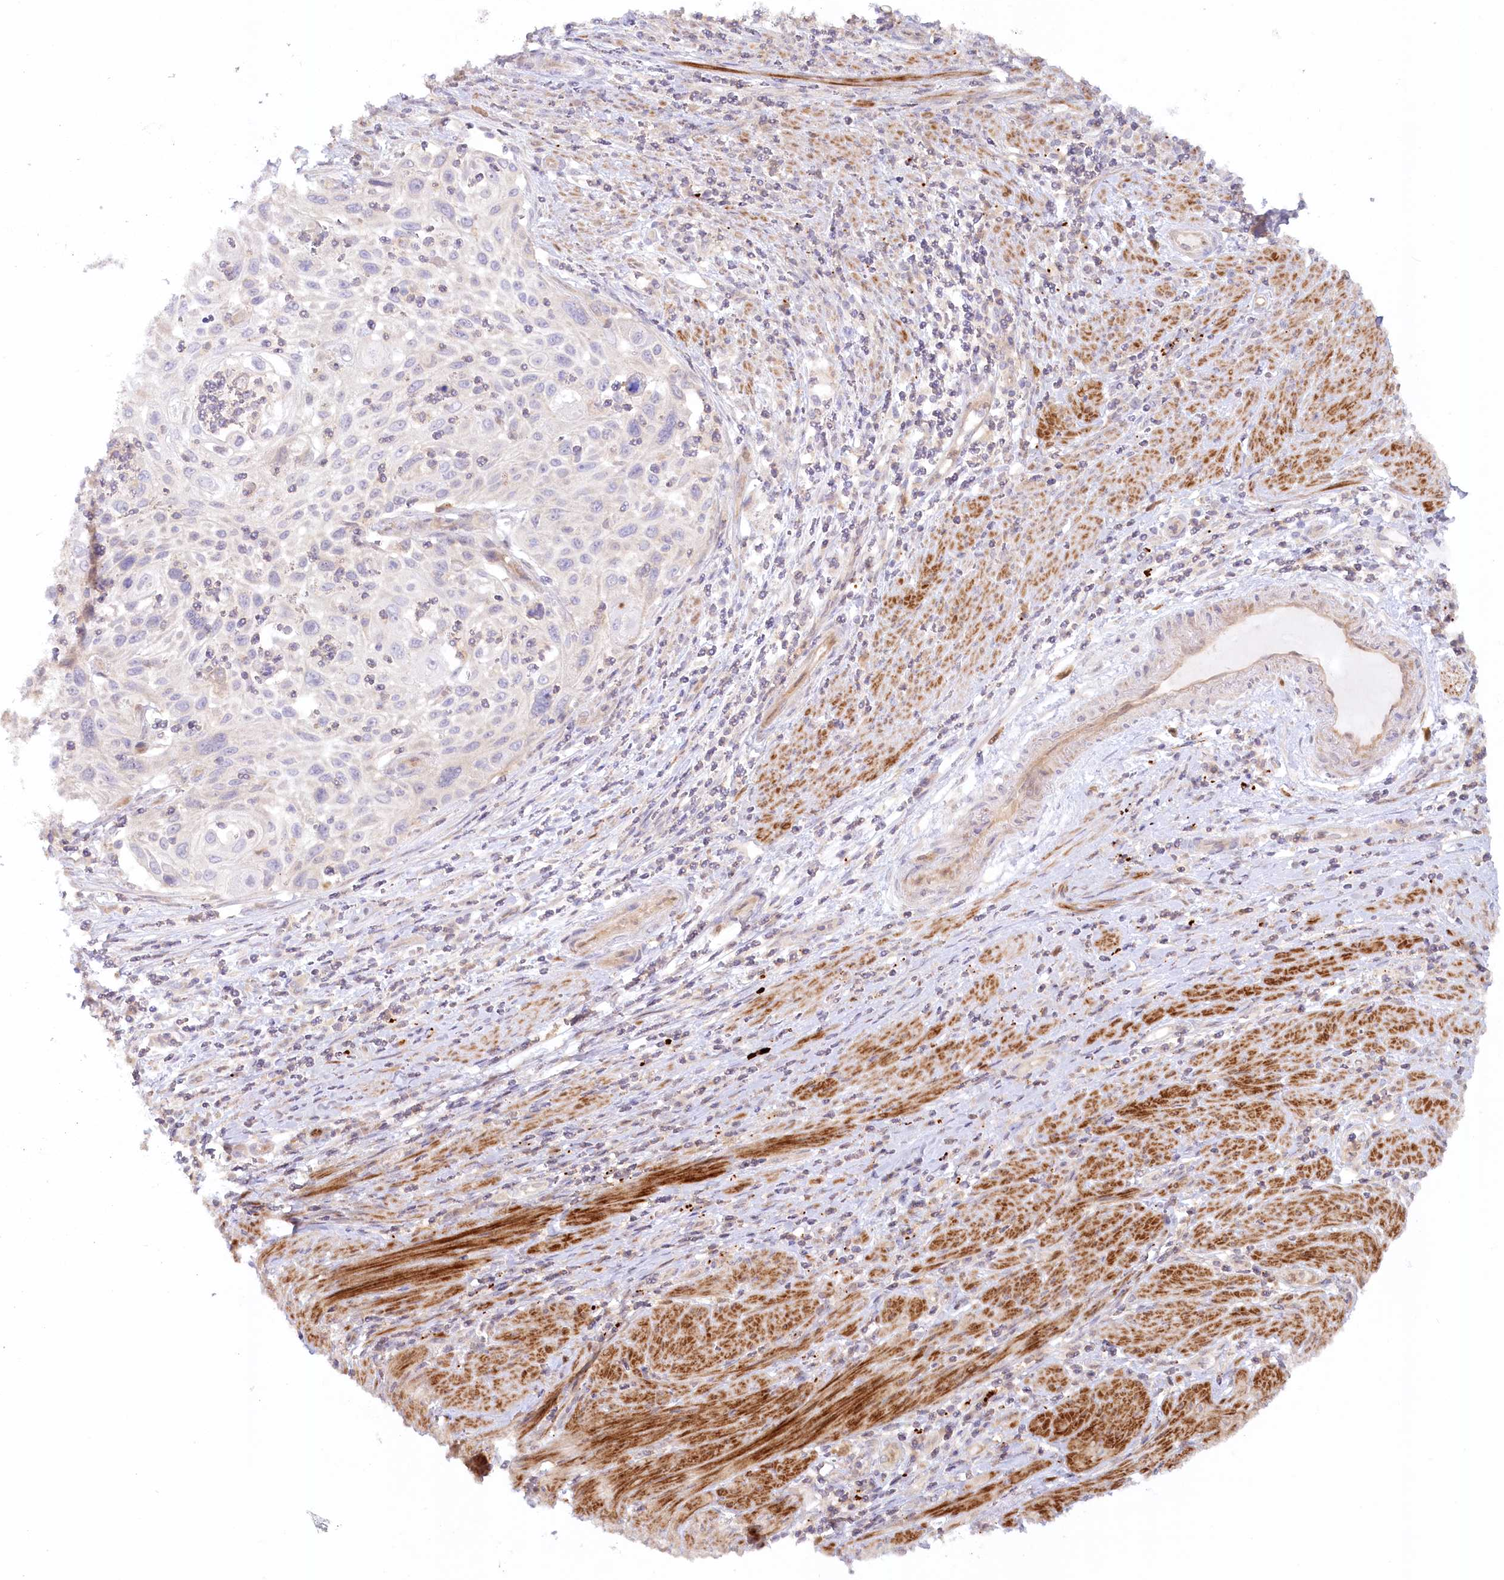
{"staining": {"intensity": "negative", "quantity": "none", "location": "none"}, "tissue": "cervical cancer", "cell_type": "Tumor cells", "image_type": "cancer", "snomed": [{"axis": "morphology", "description": "Squamous cell carcinoma, NOS"}, {"axis": "topography", "description": "Cervix"}], "caption": "The immunohistochemistry (IHC) image has no significant expression in tumor cells of cervical cancer (squamous cell carcinoma) tissue.", "gene": "GBE1", "patient": {"sex": "female", "age": 70}}